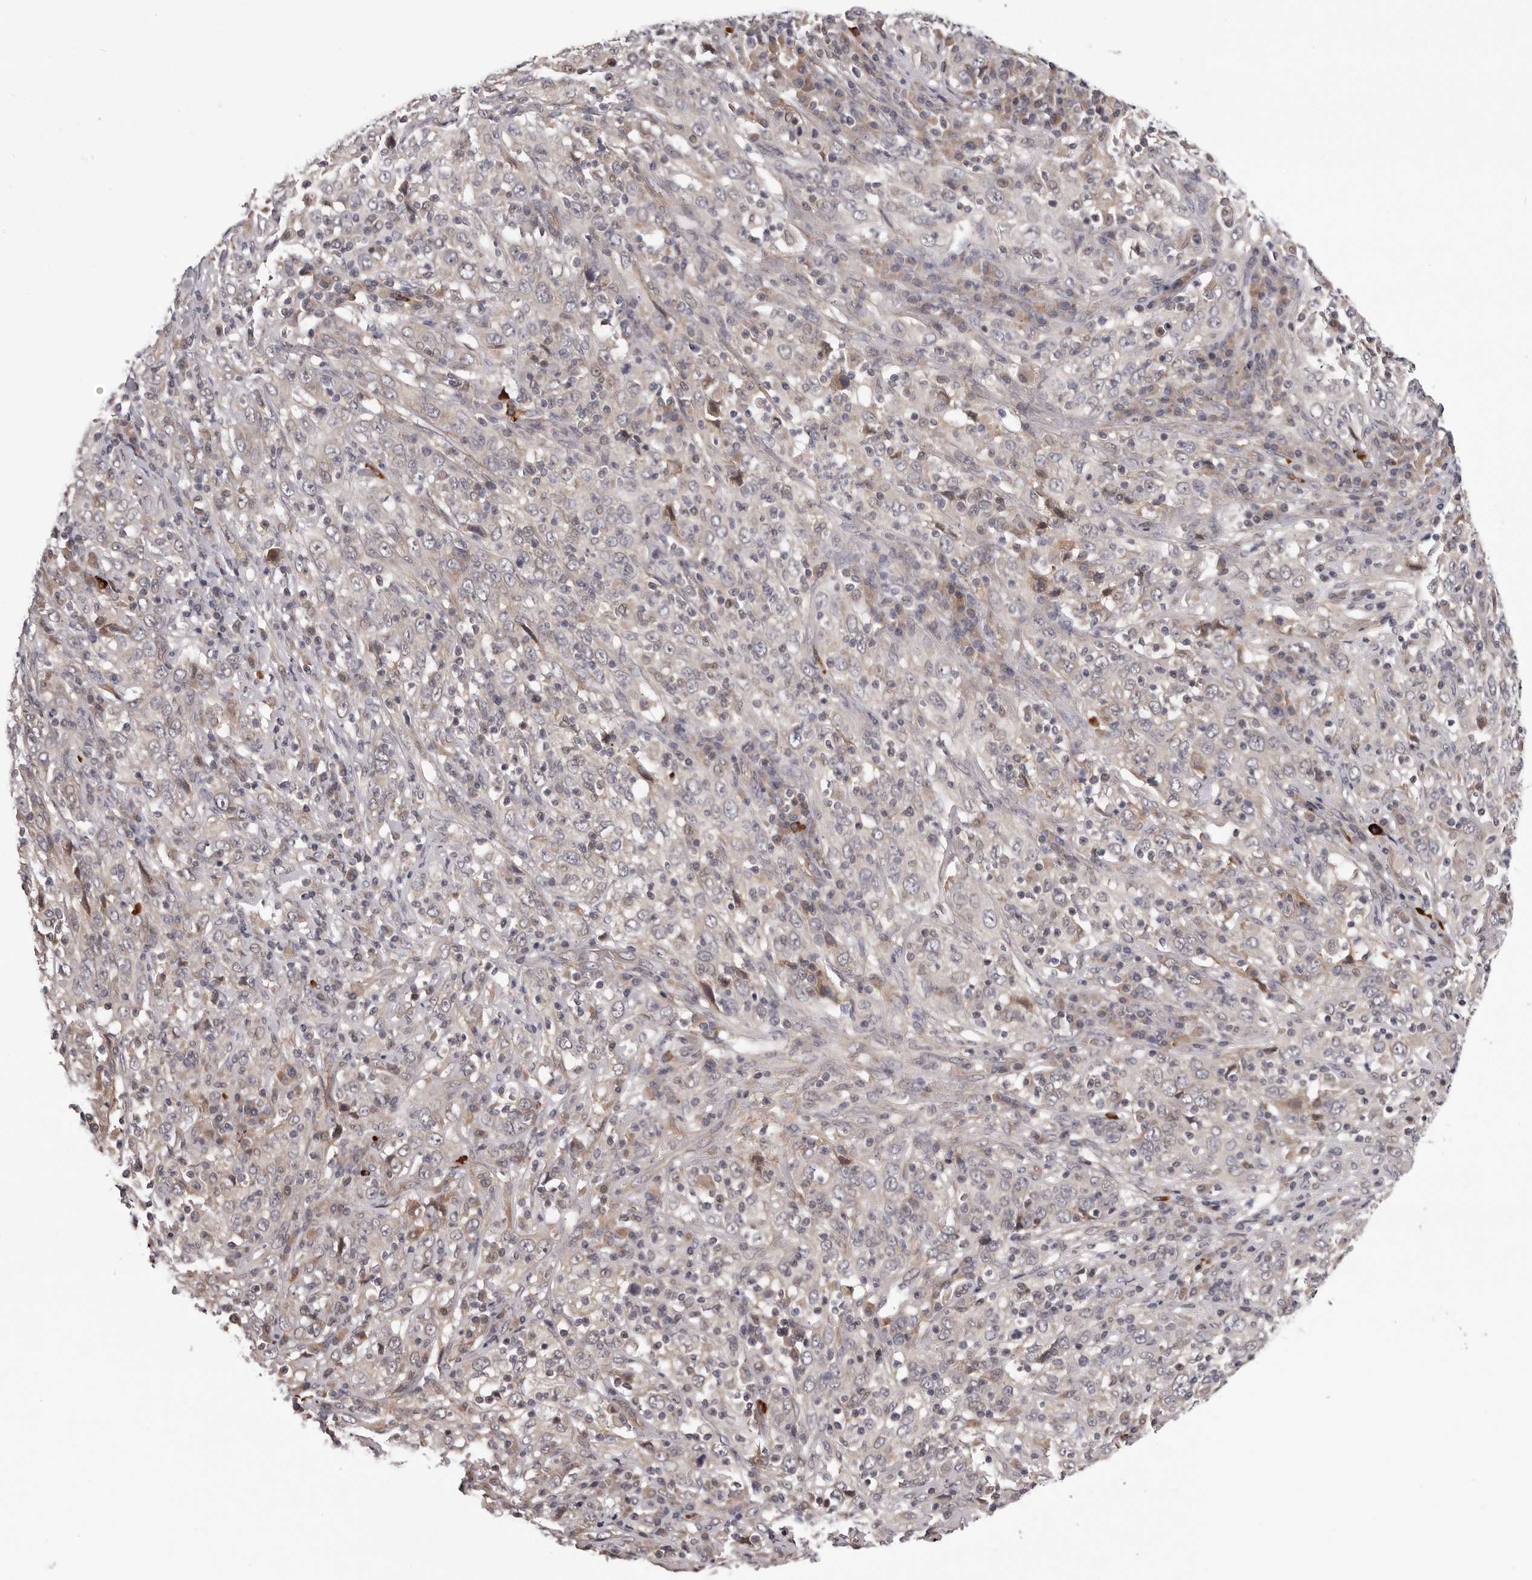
{"staining": {"intensity": "weak", "quantity": "25%-75%", "location": "cytoplasmic/membranous"}, "tissue": "cervical cancer", "cell_type": "Tumor cells", "image_type": "cancer", "snomed": [{"axis": "morphology", "description": "Squamous cell carcinoma, NOS"}, {"axis": "topography", "description": "Cervix"}], "caption": "Cervical cancer (squamous cell carcinoma) stained for a protein shows weak cytoplasmic/membranous positivity in tumor cells.", "gene": "MED8", "patient": {"sex": "female", "age": 46}}